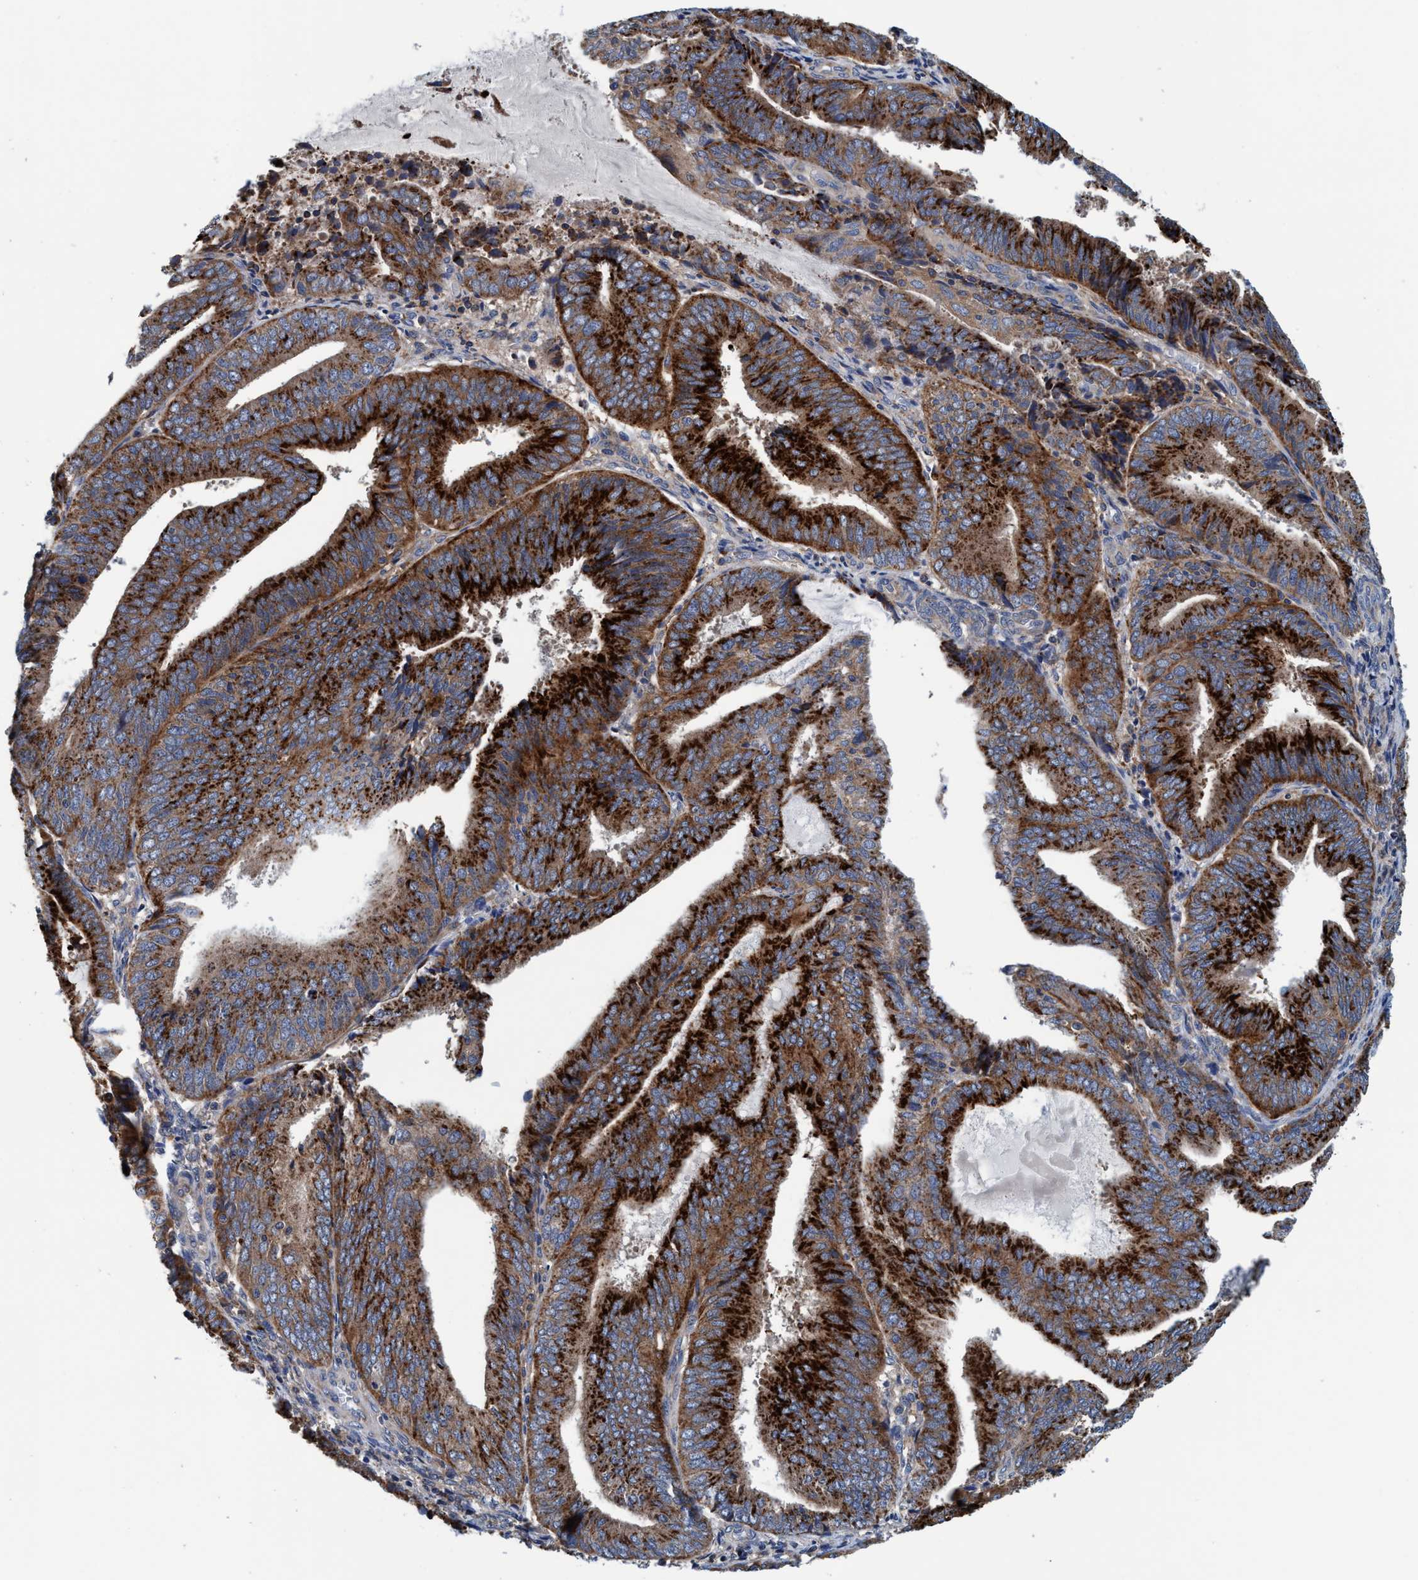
{"staining": {"intensity": "strong", "quantity": ">75%", "location": "cytoplasmic/membranous"}, "tissue": "endometrial cancer", "cell_type": "Tumor cells", "image_type": "cancer", "snomed": [{"axis": "morphology", "description": "Adenocarcinoma, NOS"}, {"axis": "topography", "description": "Endometrium"}], "caption": "Immunohistochemical staining of endometrial cancer reveals high levels of strong cytoplasmic/membranous expression in about >75% of tumor cells.", "gene": "ENDOG", "patient": {"sex": "female", "age": 81}}